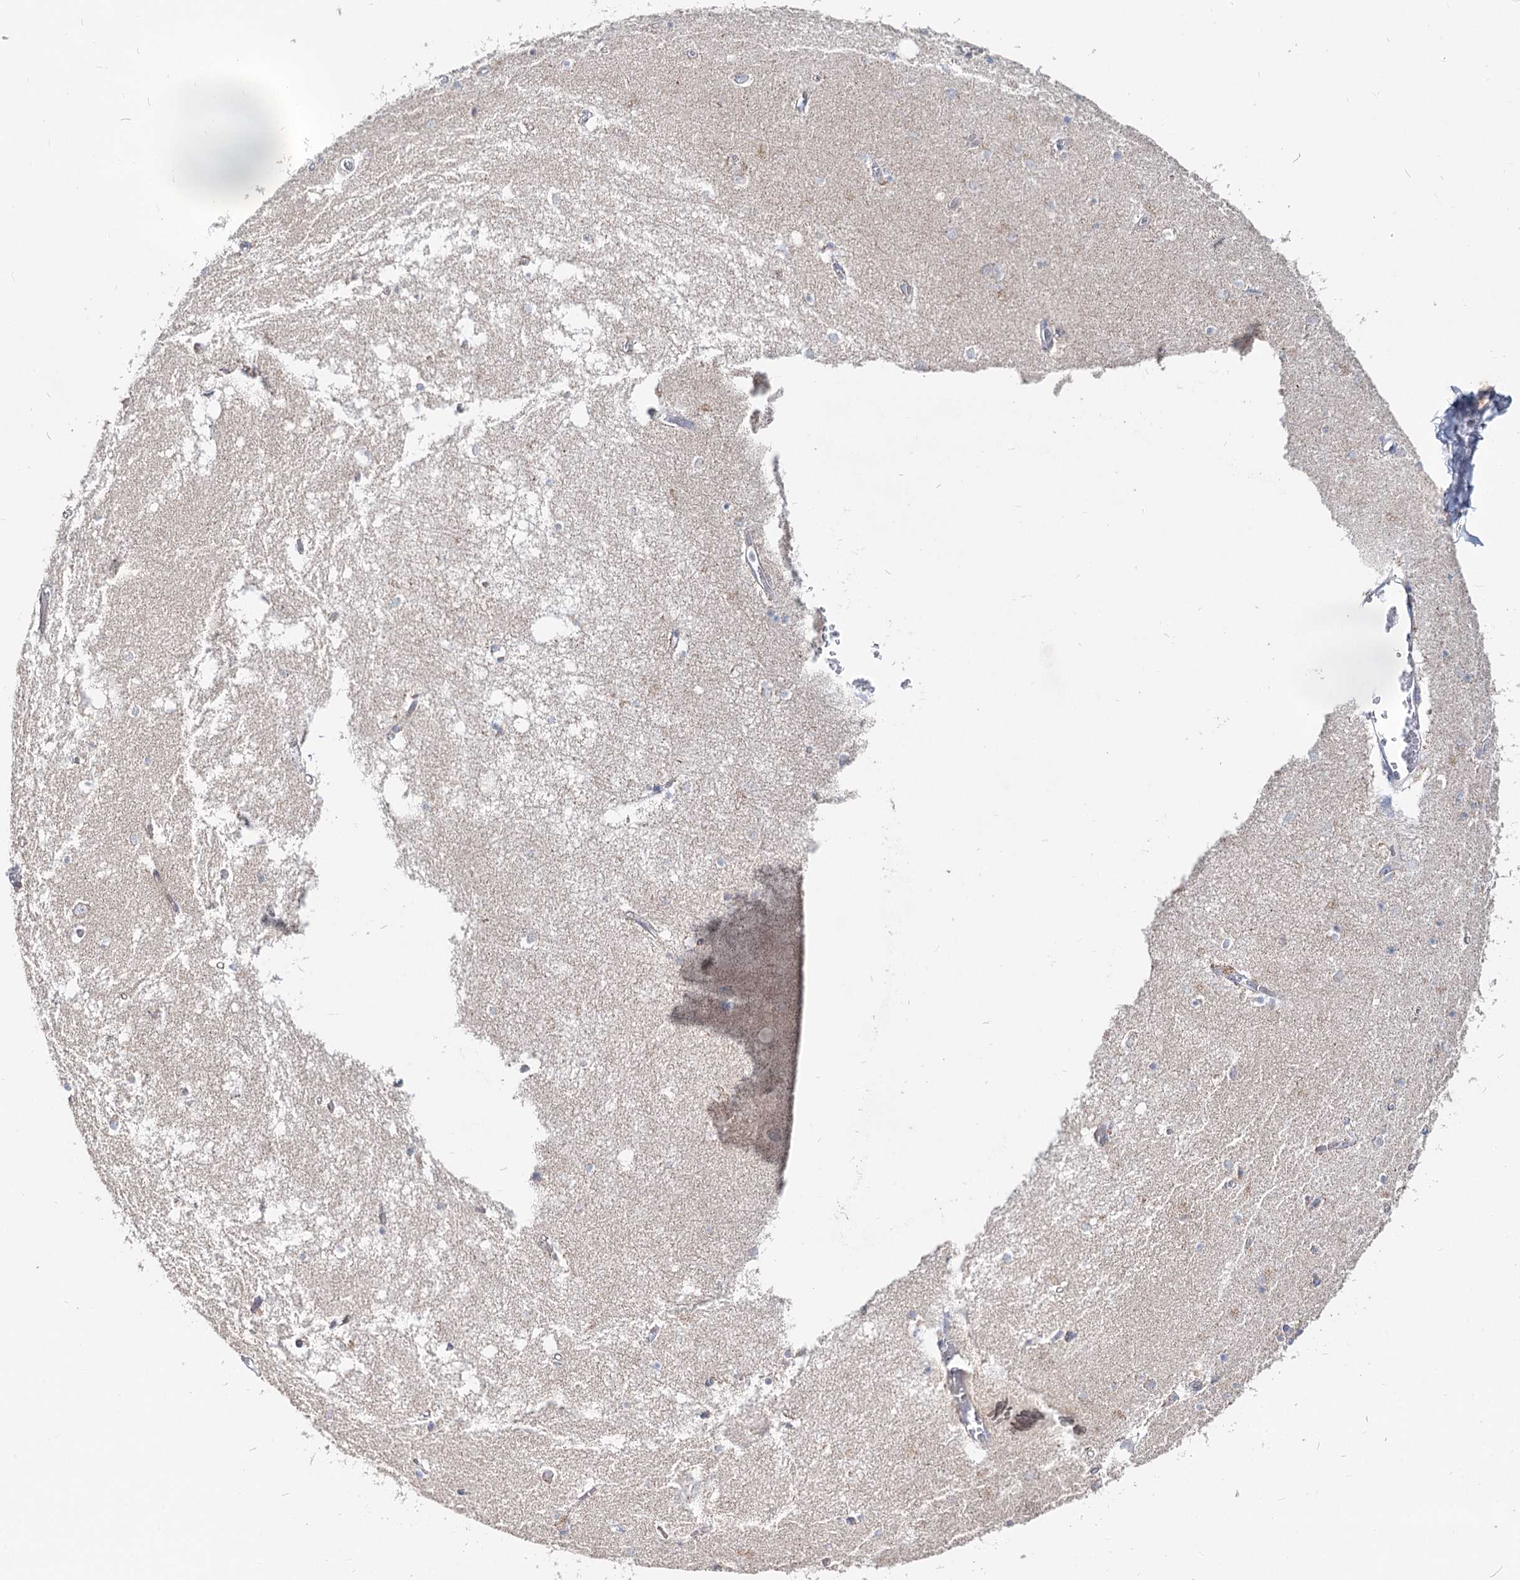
{"staining": {"intensity": "negative", "quantity": "none", "location": "none"}, "tissue": "hippocampus", "cell_type": "Glial cells", "image_type": "normal", "snomed": [{"axis": "morphology", "description": "Normal tissue, NOS"}, {"axis": "topography", "description": "Hippocampus"}], "caption": "Immunohistochemistry of unremarkable hippocampus exhibits no expression in glial cells. Nuclei are stained in blue.", "gene": "MCCC2", "patient": {"sex": "male", "age": 70}}